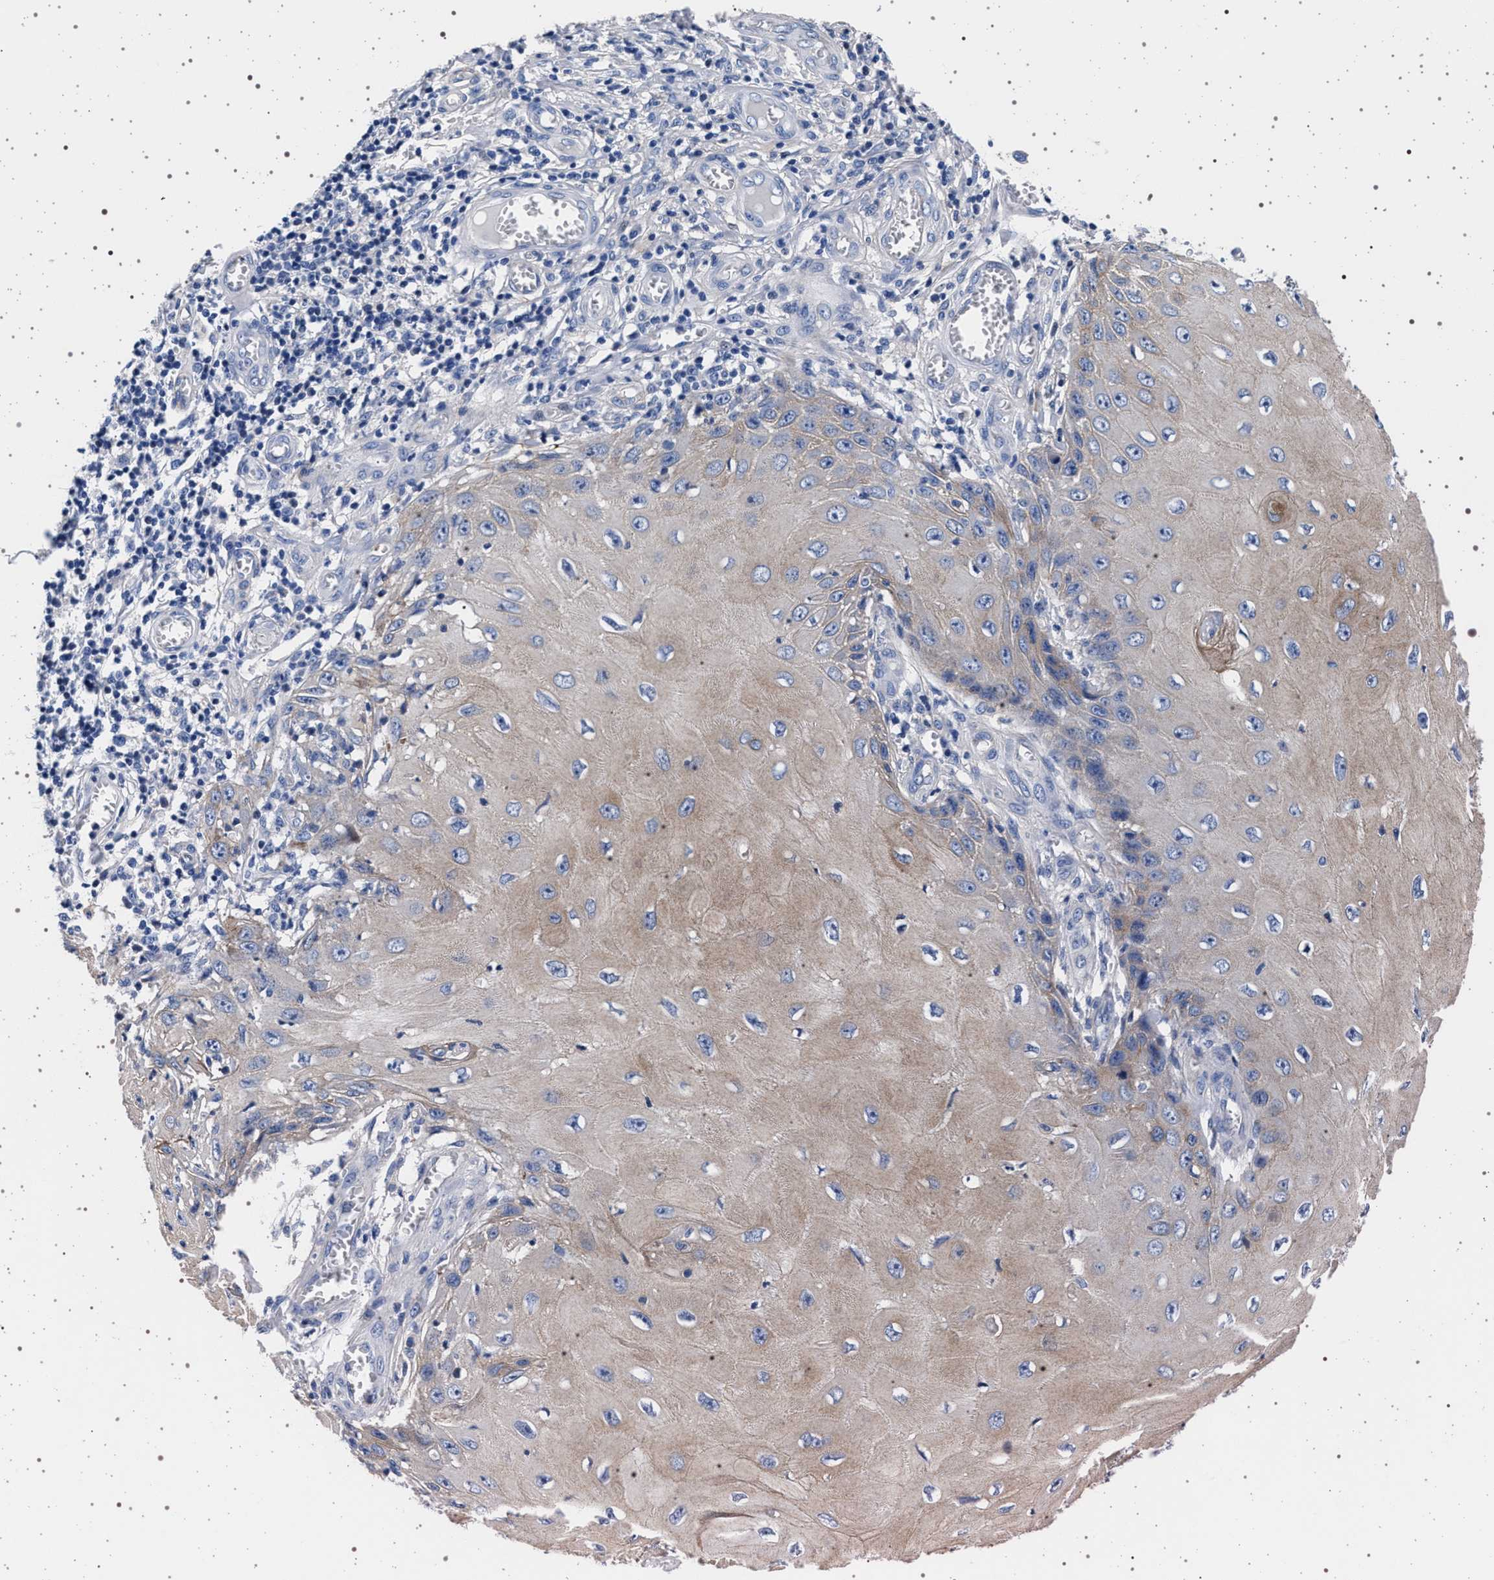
{"staining": {"intensity": "weak", "quantity": ">75%", "location": "cytoplasmic/membranous"}, "tissue": "skin cancer", "cell_type": "Tumor cells", "image_type": "cancer", "snomed": [{"axis": "morphology", "description": "Squamous cell carcinoma, NOS"}, {"axis": "topography", "description": "Skin"}], "caption": "A high-resolution micrograph shows immunohistochemistry staining of skin cancer, which displays weak cytoplasmic/membranous expression in approximately >75% of tumor cells.", "gene": "SLC9A1", "patient": {"sex": "female", "age": 73}}